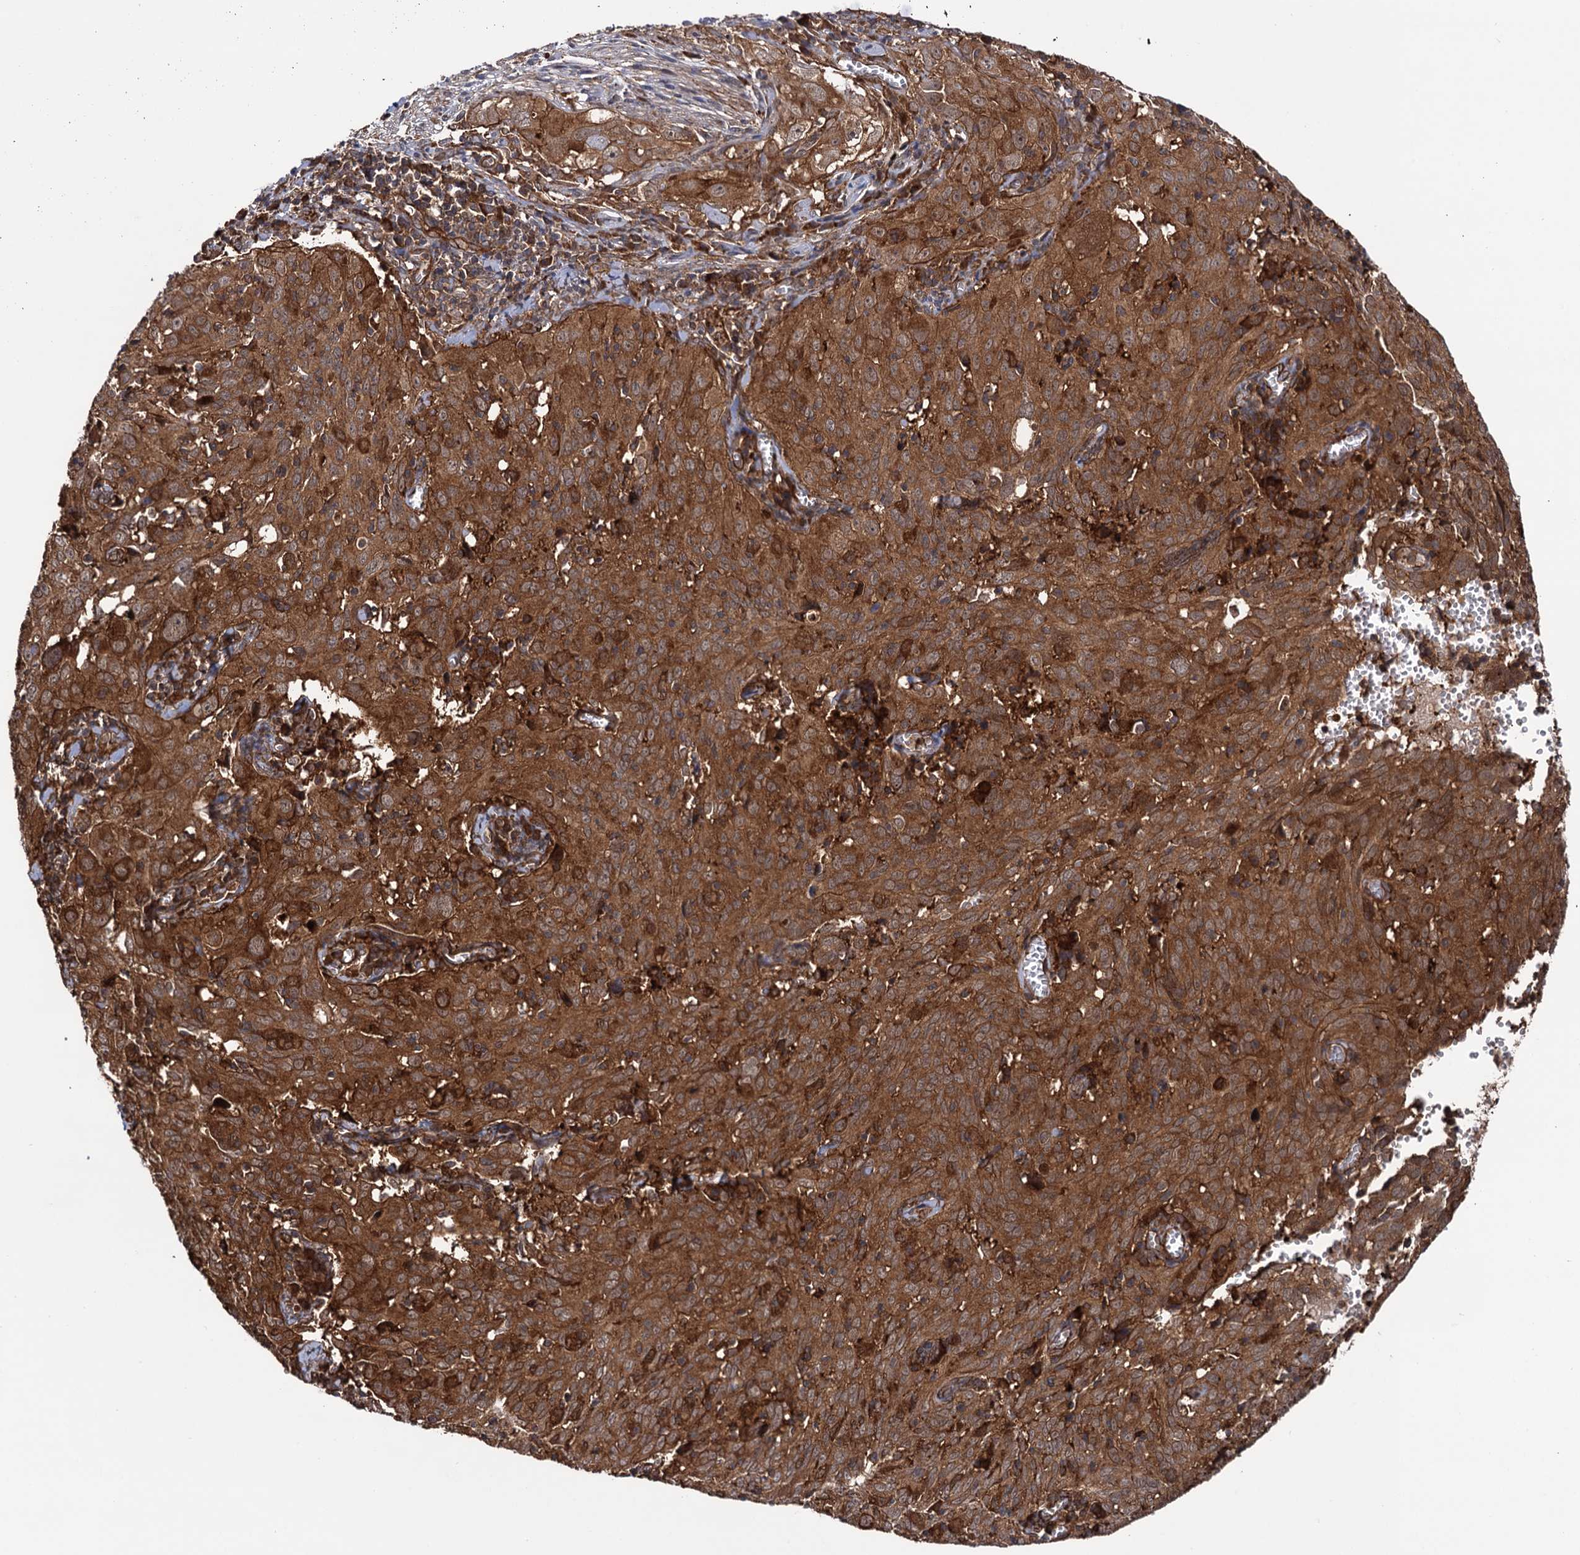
{"staining": {"intensity": "strong", "quantity": ">75%", "location": "cytoplasmic/membranous"}, "tissue": "cervical cancer", "cell_type": "Tumor cells", "image_type": "cancer", "snomed": [{"axis": "morphology", "description": "Squamous cell carcinoma, NOS"}, {"axis": "topography", "description": "Cervix"}], "caption": "The micrograph exhibits staining of squamous cell carcinoma (cervical), revealing strong cytoplasmic/membranous protein expression (brown color) within tumor cells.", "gene": "ATP8B4", "patient": {"sex": "female", "age": 31}}